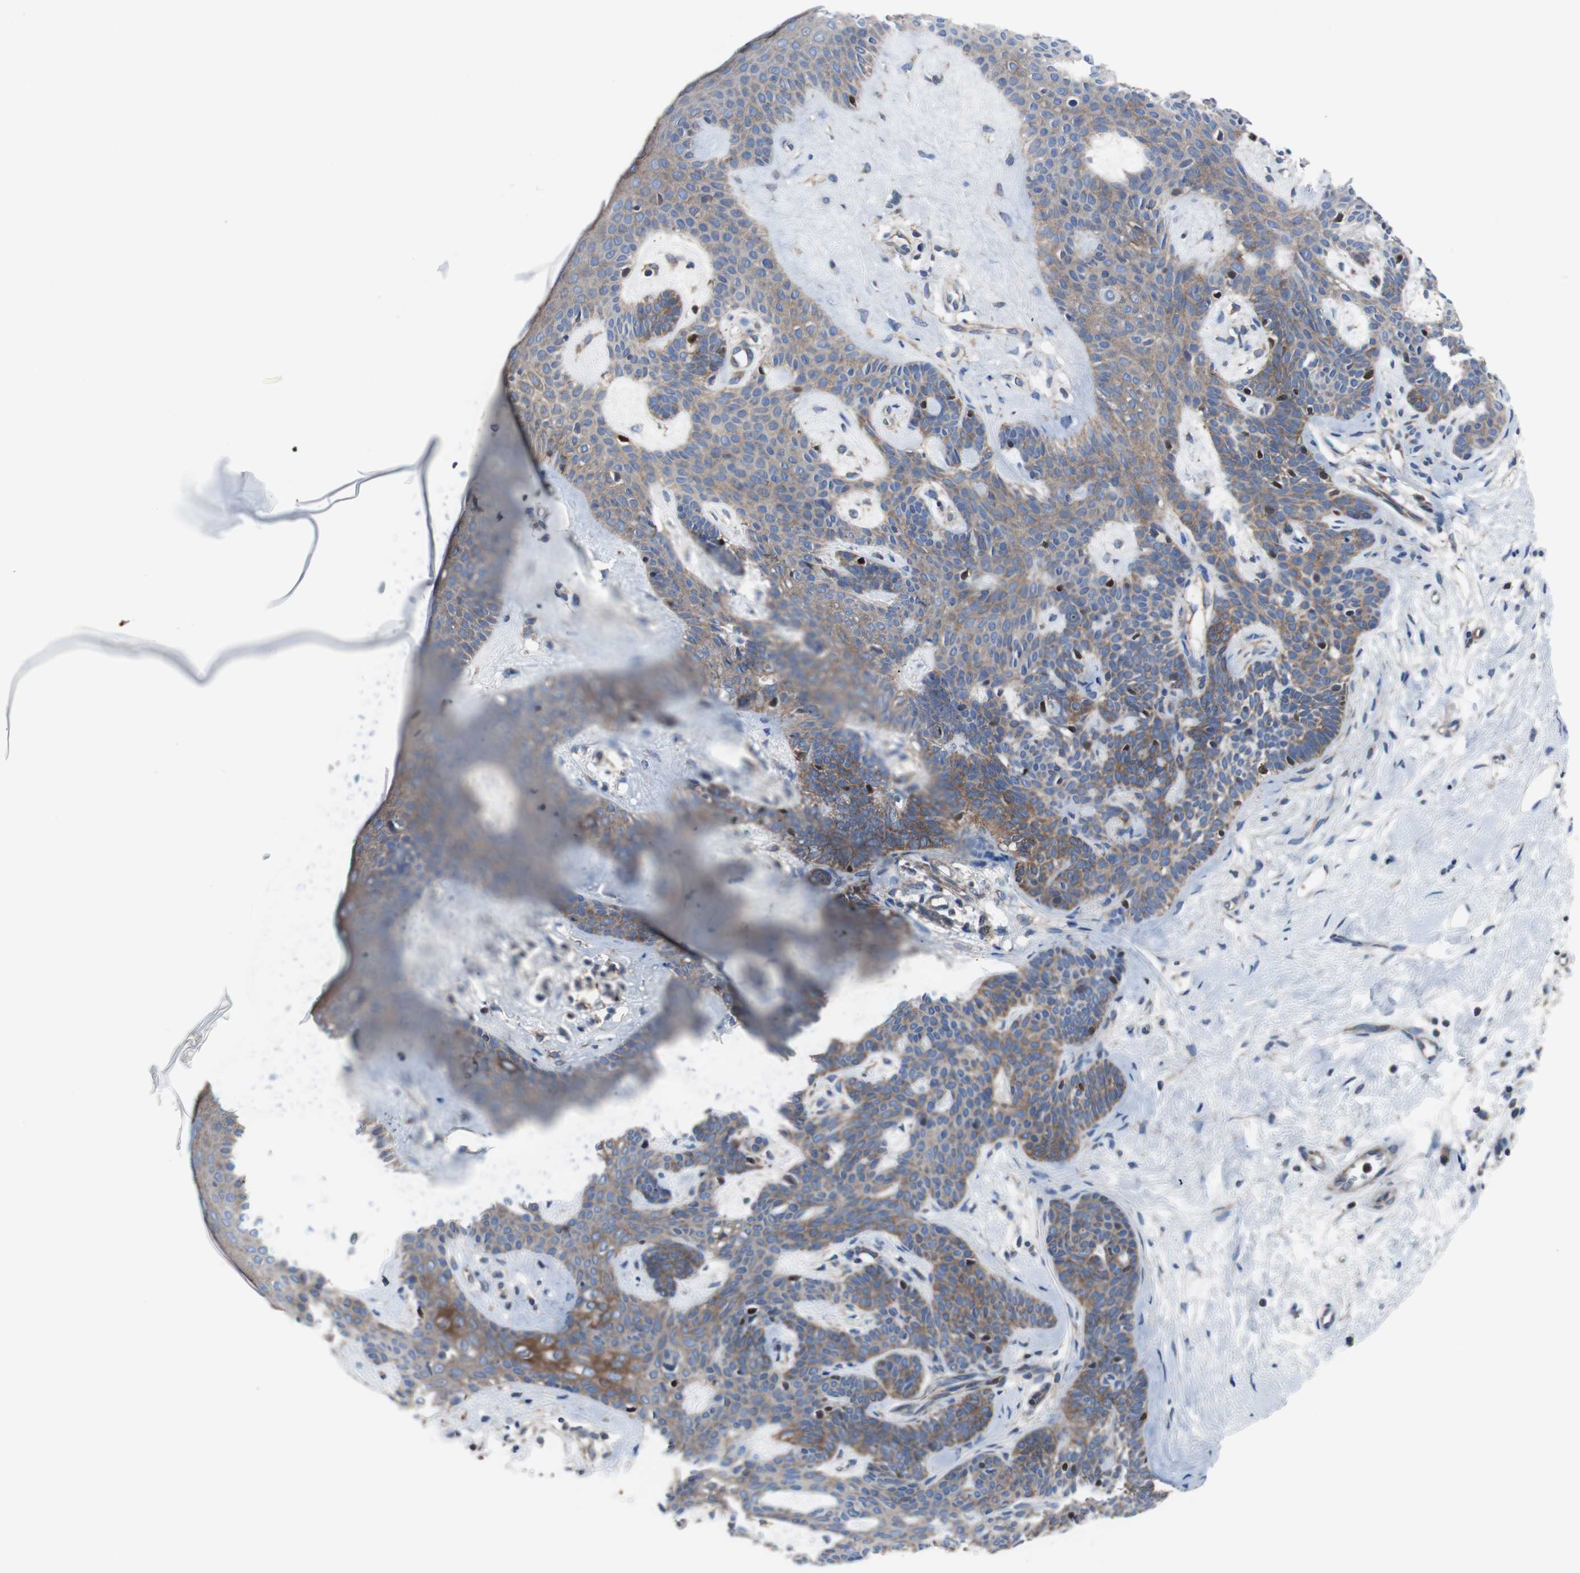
{"staining": {"intensity": "moderate", "quantity": ">75%", "location": "cytoplasmic/membranous"}, "tissue": "skin cancer", "cell_type": "Tumor cells", "image_type": "cancer", "snomed": [{"axis": "morphology", "description": "Developmental malformation"}, {"axis": "morphology", "description": "Basal cell carcinoma"}, {"axis": "topography", "description": "Skin"}], "caption": "An image showing moderate cytoplasmic/membranous expression in about >75% of tumor cells in skin cancer, as visualized by brown immunohistochemical staining.", "gene": "BRAF", "patient": {"sex": "female", "age": 62}}